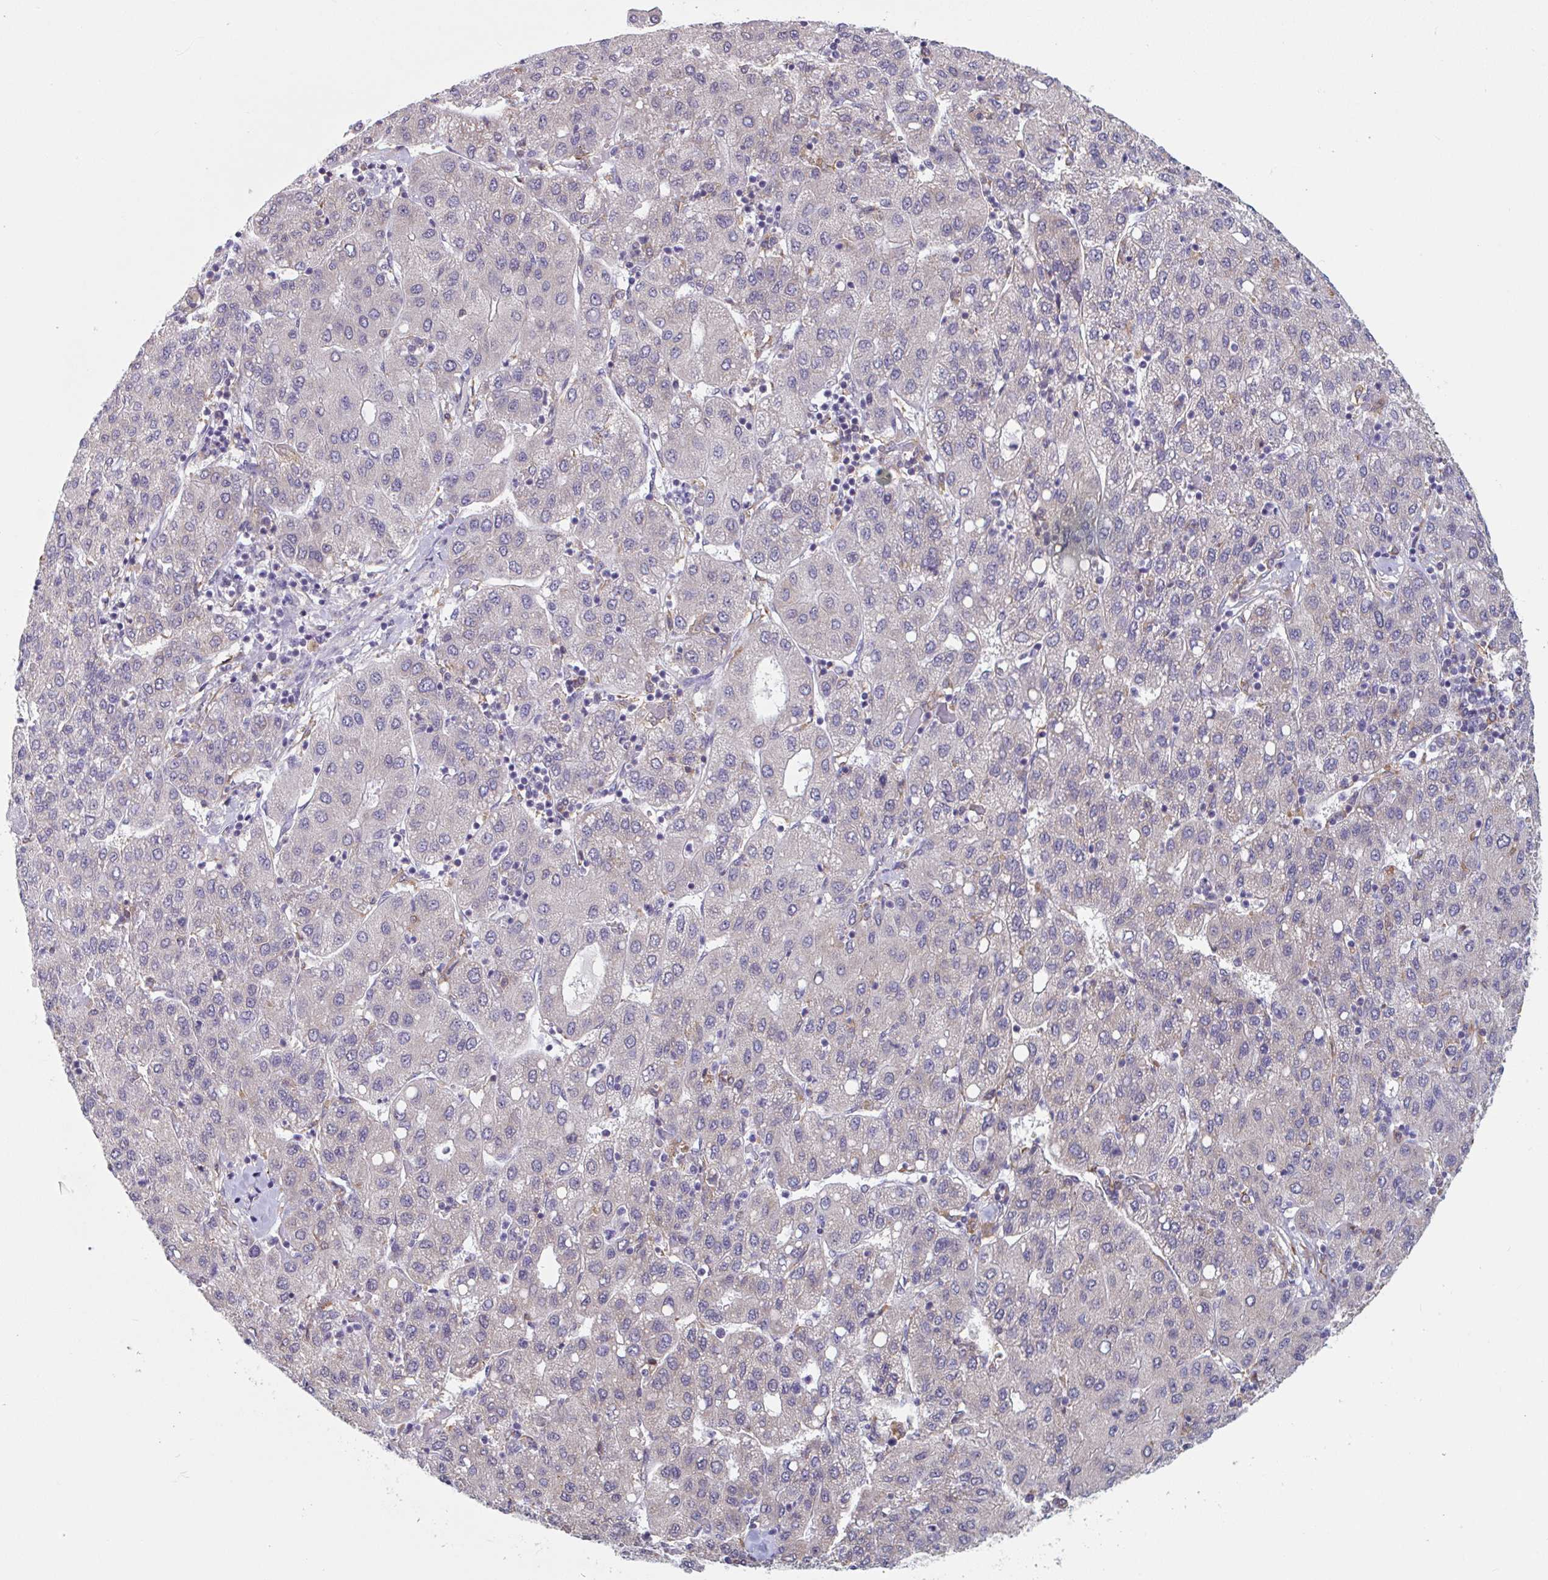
{"staining": {"intensity": "weak", "quantity": "25%-75%", "location": "cytoplasmic/membranous"}, "tissue": "liver cancer", "cell_type": "Tumor cells", "image_type": "cancer", "snomed": [{"axis": "morphology", "description": "Carcinoma, Hepatocellular, NOS"}, {"axis": "topography", "description": "Liver"}], "caption": "Immunohistochemical staining of human liver cancer (hepatocellular carcinoma) shows low levels of weak cytoplasmic/membranous protein positivity in approximately 25%-75% of tumor cells.", "gene": "SNX8", "patient": {"sex": "male", "age": 65}}